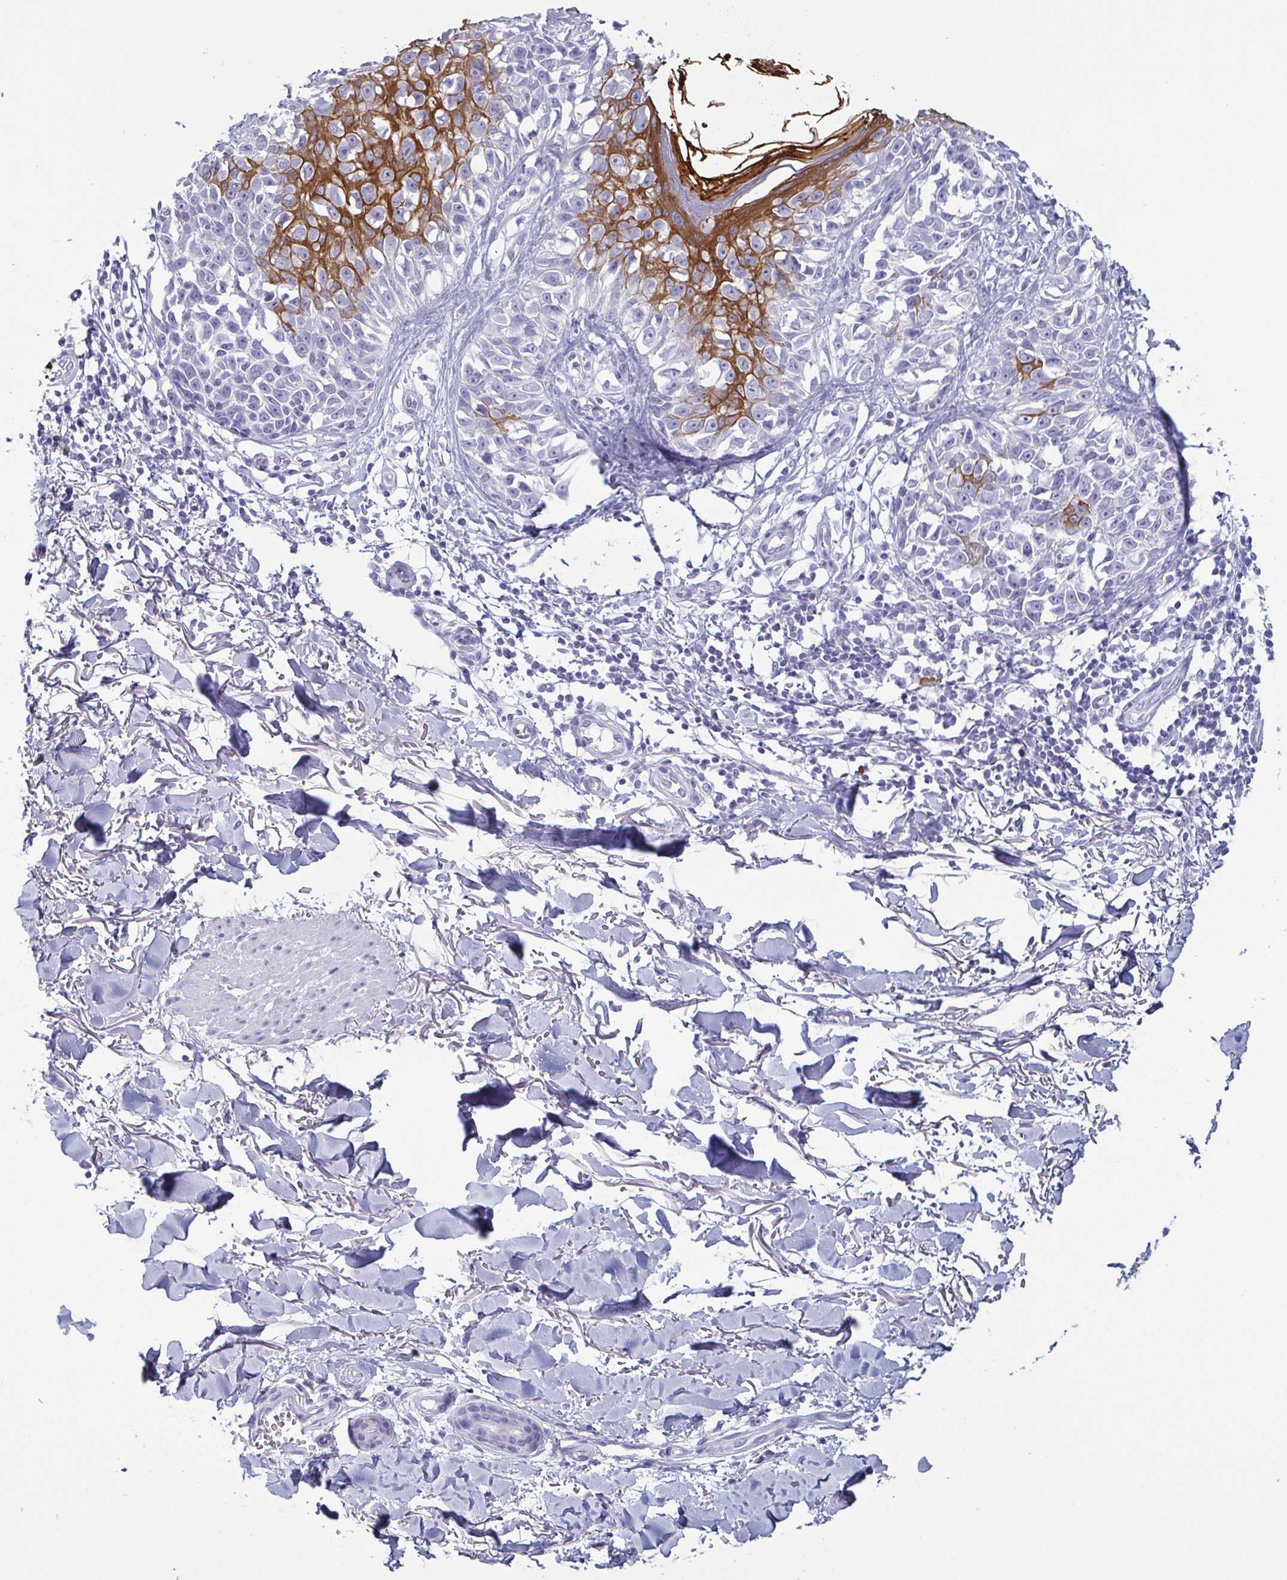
{"staining": {"intensity": "negative", "quantity": "none", "location": "none"}, "tissue": "melanoma", "cell_type": "Tumor cells", "image_type": "cancer", "snomed": [{"axis": "morphology", "description": "Malignant melanoma, NOS"}, {"axis": "topography", "description": "Skin"}], "caption": "Immunohistochemical staining of melanoma shows no significant expression in tumor cells.", "gene": "KRT10", "patient": {"sex": "male", "age": 73}}